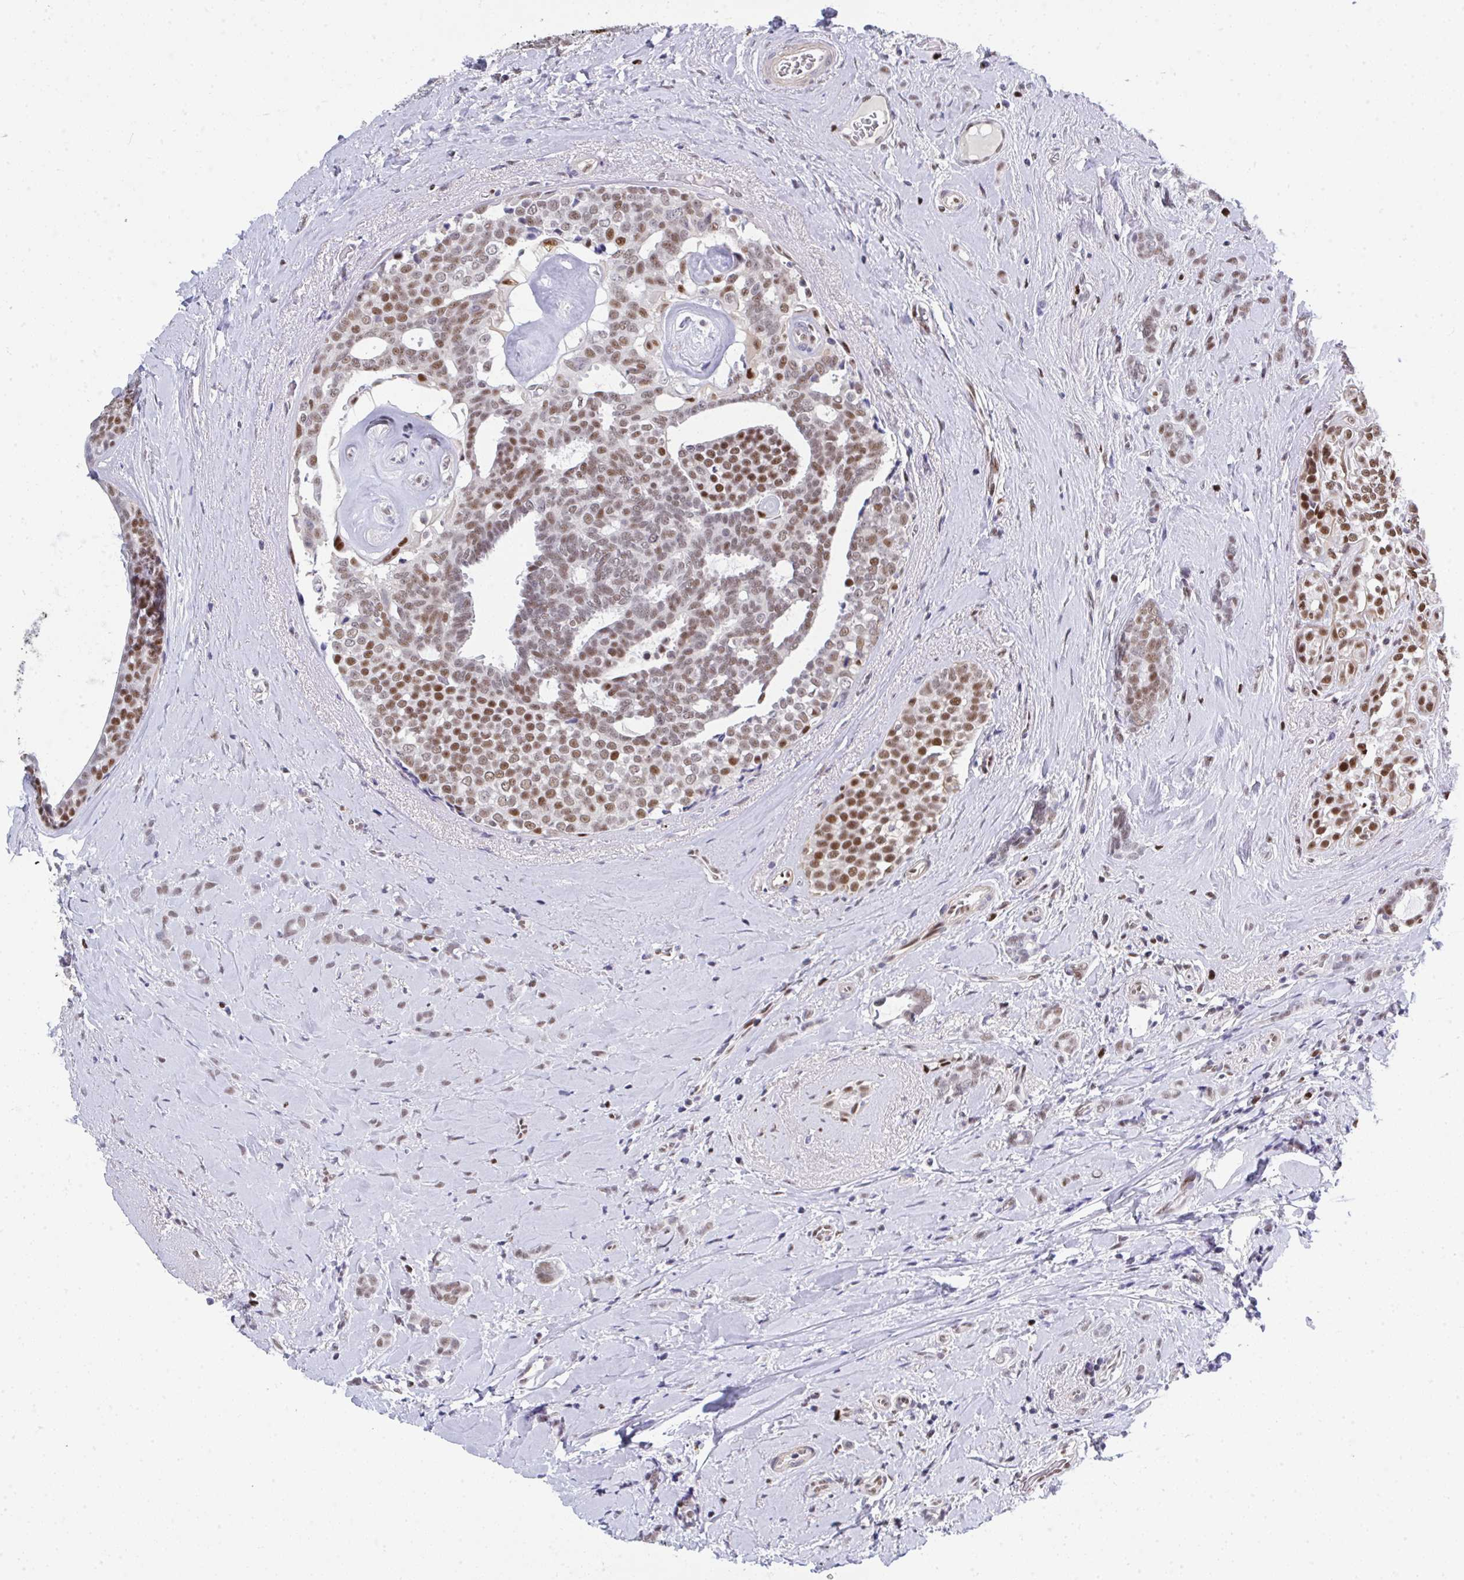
{"staining": {"intensity": "moderate", "quantity": ">75%", "location": "nuclear"}, "tissue": "breast cancer", "cell_type": "Tumor cells", "image_type": "cancer", "snomed": [{"axis": "morphology", "description": "Intraductal carcinoma, in situ"}, {"axis": "morphology", "description": "Duct carcinoma"}, {"axis": "morphology", "description": "Lobular carcinoma, in situ"}, {"axis": "topography", "description": "Breast"}], "caption": "Immunohistochemical staining of breast cancer displays medium levels of moderate nuclear protein positivity in about >75% of tumor cells.", "gene": "JDP2", "patient": {"sex": "female", "age": 44}}